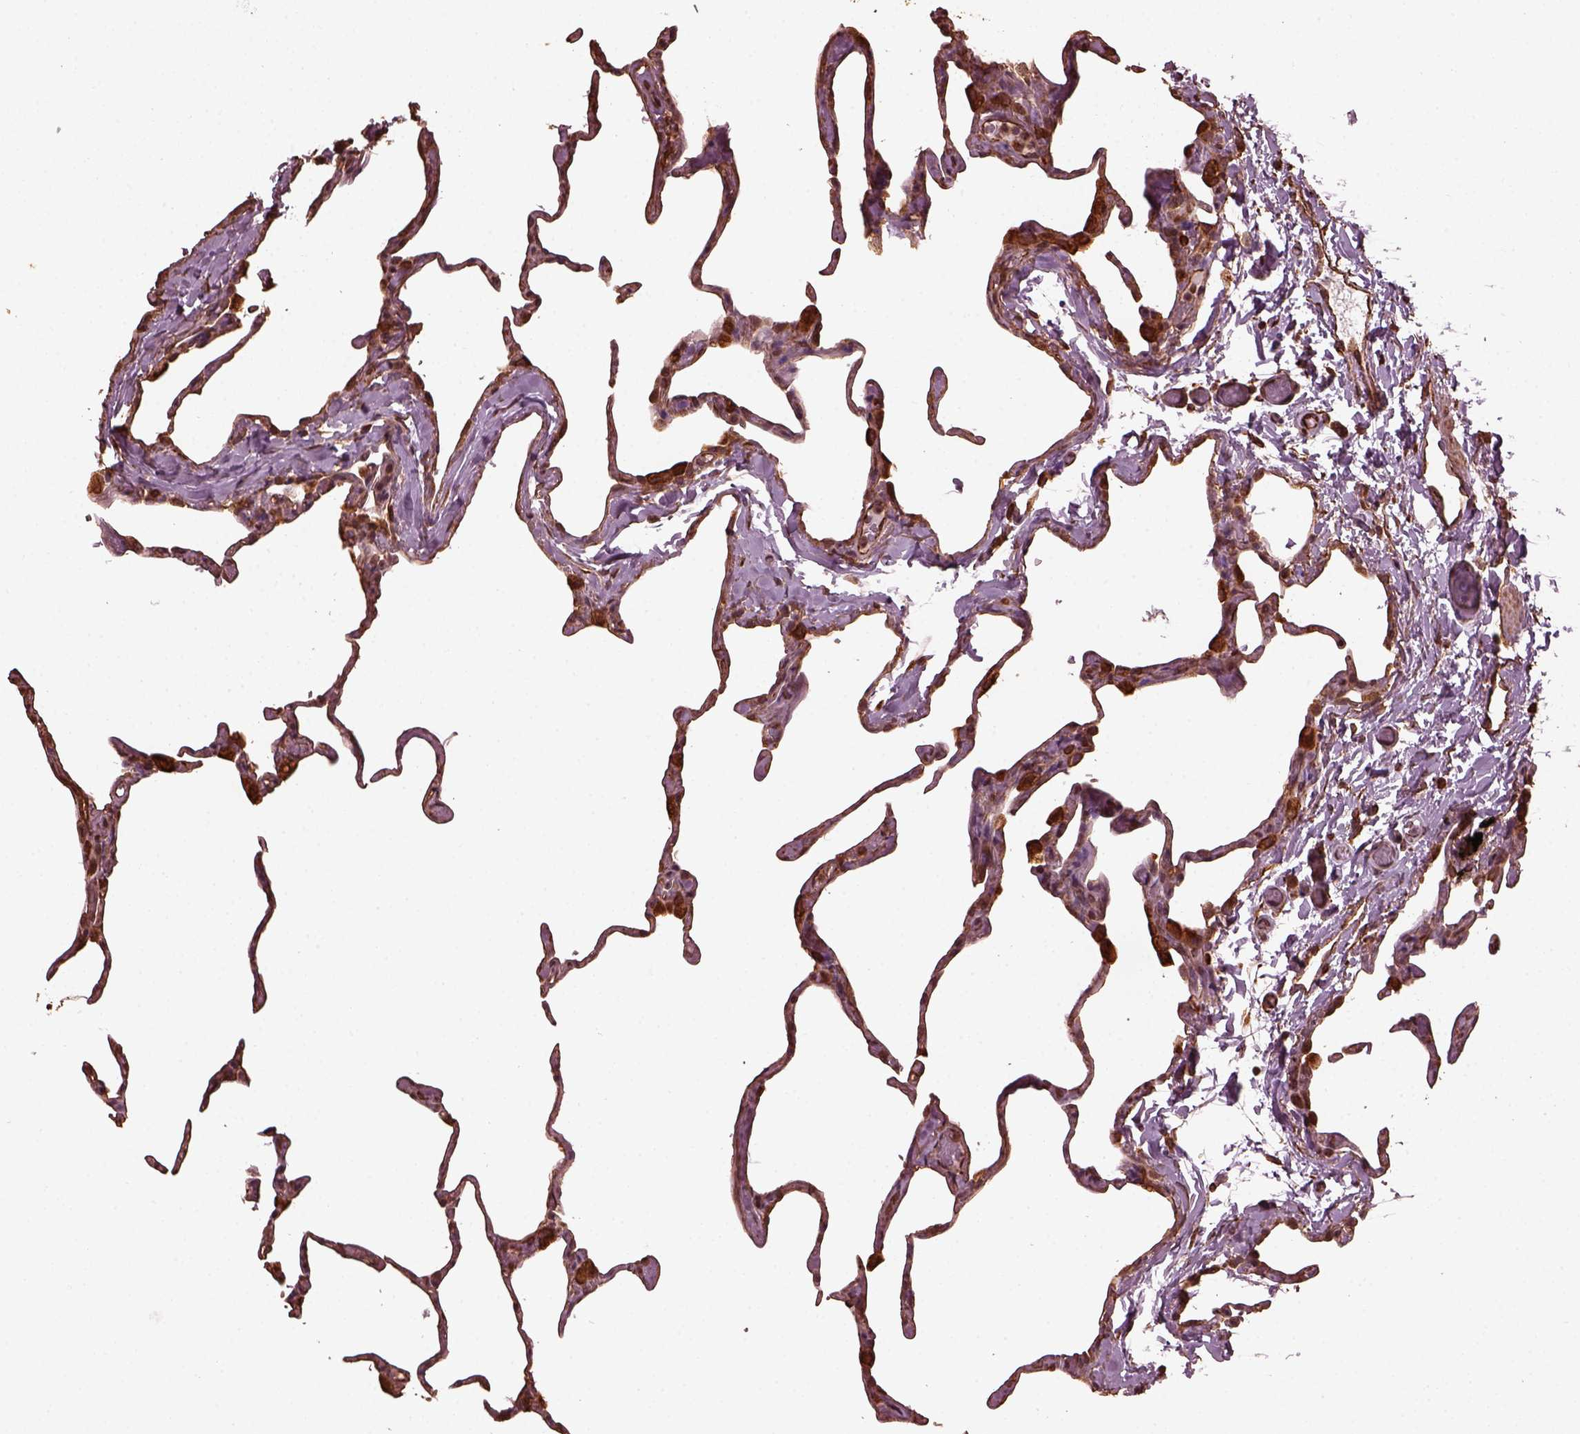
{"staining": {"intensity": "moderate", "quantity": "25%-75%", "location": "cytoplasmic/membranous"}, "tissue": "lung", "cell_type": "Alveolar cells", "image_type": "normal", "snomed": [{"axis": "morphology", "description": "Normal tissue, NOS"}, {"axis": "topography", "description": "Lung"}], "caption": "Immunohistochemistry (IHC) photomicrograph of normal human lung stained for a protein (brown), which shows medium levels of moderate cytoplasmic/membranous positivity in approximately 25%-75% of alveolar cells.", "gene": "GTPBP1", "patient": {"sex": "male", "age": 65}}